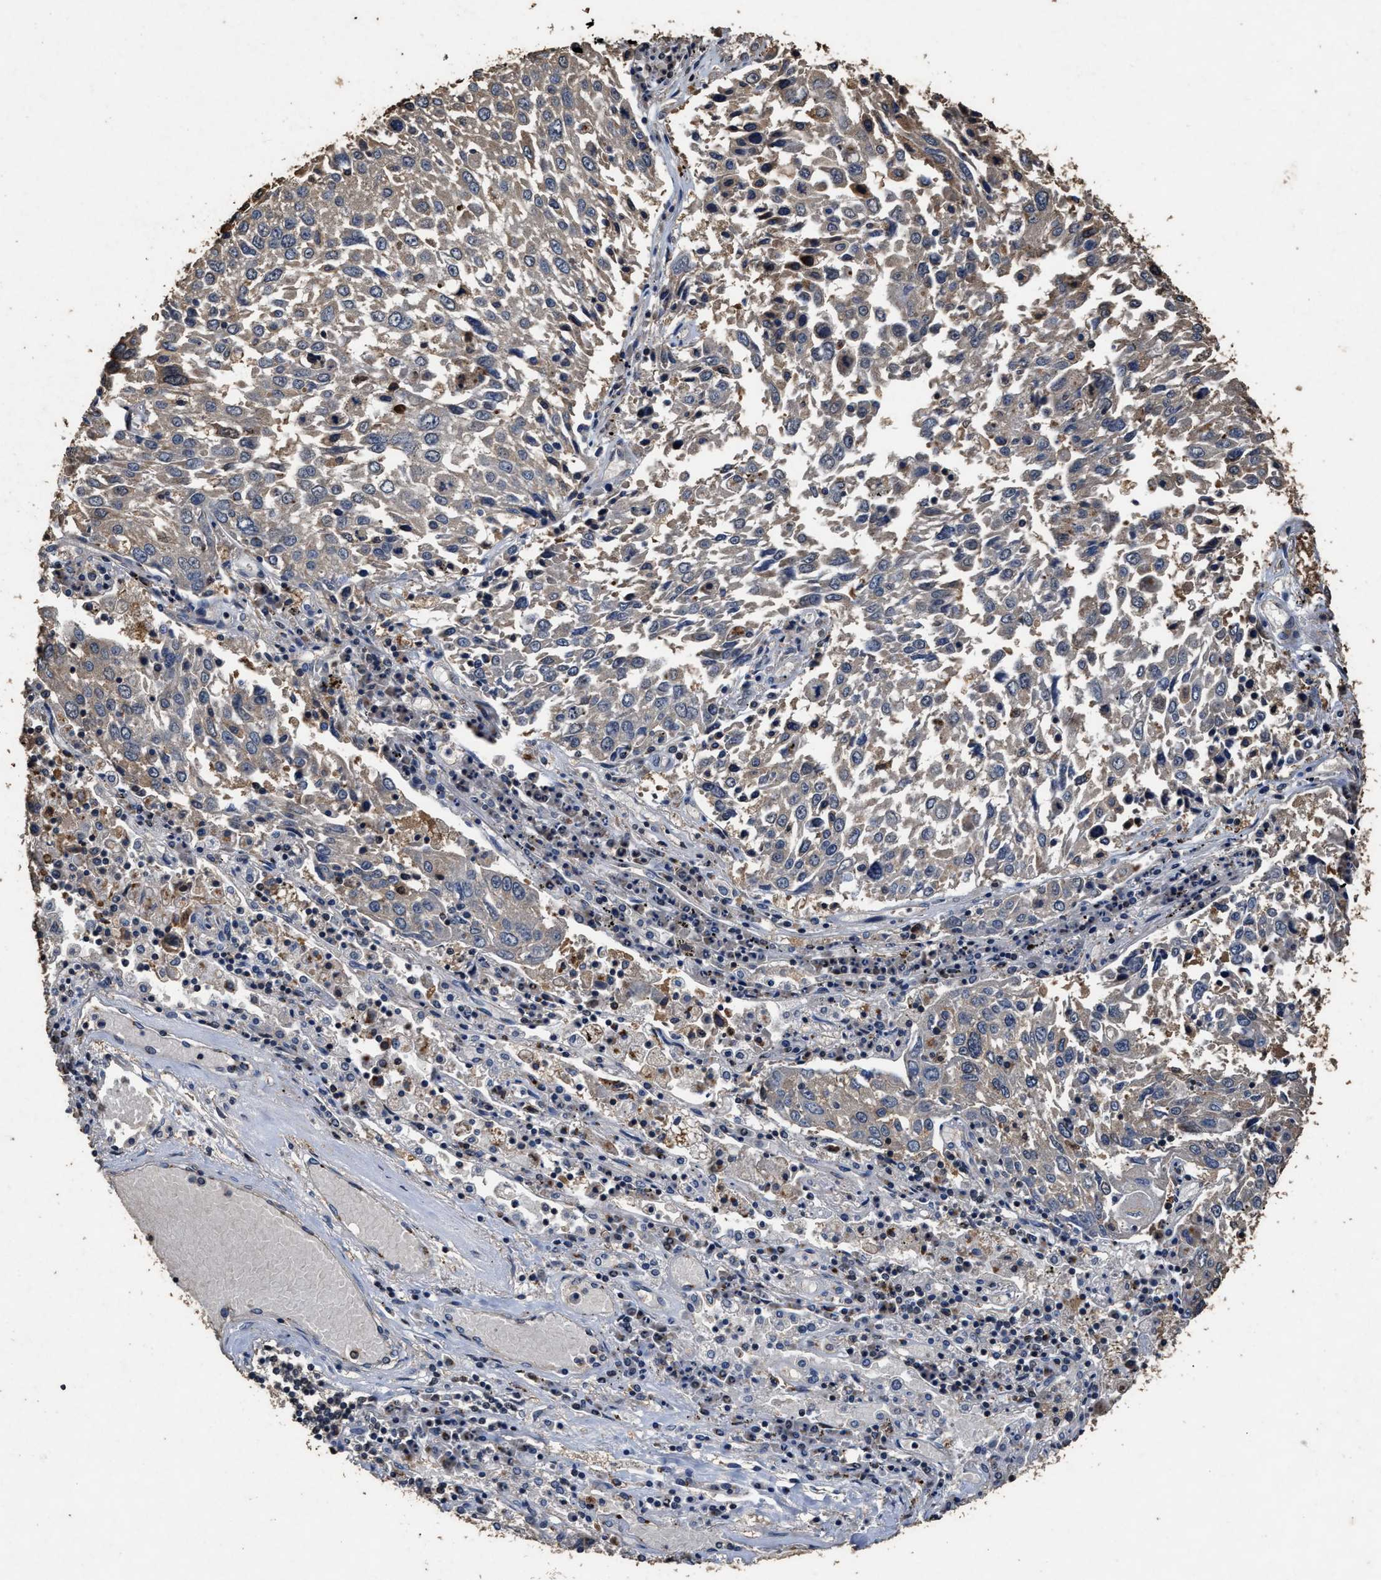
{"staining": {"intensity": "negative", "quantity": "none", "location": "none"}, "tissue": "lung cancer", "cell_type": "Tumor cells", "image_type": "cancer", "snomed": [{"axis": "morphology", "description": "Squamous cell carcinoma, NOS"}, {"axis": "topography", "description": "Lung"}], "caption": "Immunohistochemistry (IHC) micrograph of neoplastic tissue: human lung squamous cell carcinoma stained with DAB (3,3'-diaminobenzidine) exhibits no significant protein expression in tumor cells.", "gene": "TPST2", "patient": {"sex": "male", "age": 65}}